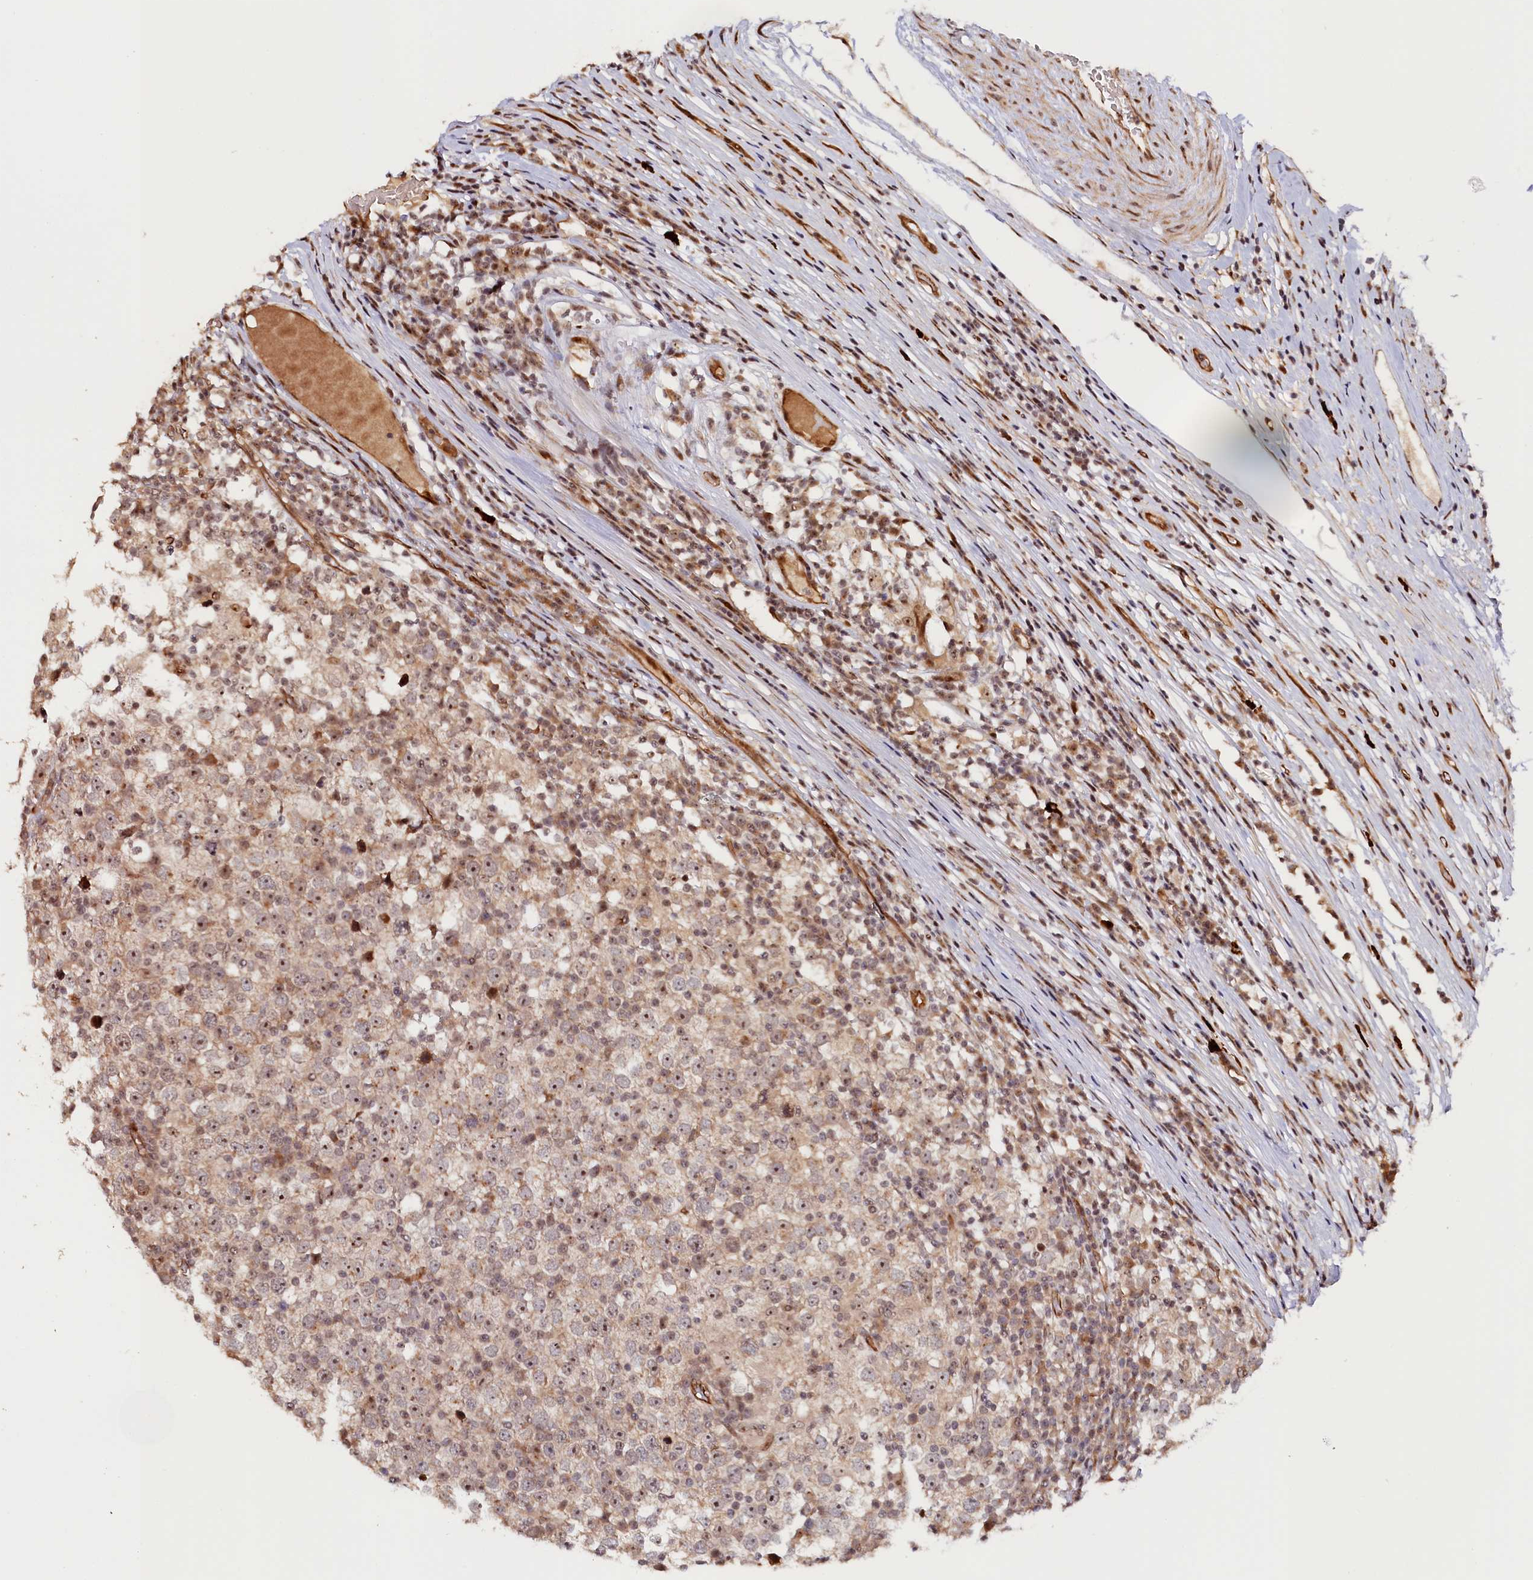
{"staining": {"intensity": "weak", "quantity": "25%-75%", "location": "cytoplasmic/membranous,nuclear"}, "tissue": "testis cancer", "cell_type": "Tumor cells", "image_type": "cancer", "snomed": [{"axis": "morphology", "description": "Seminoma, NOS"}, {"axis": "topography", "description": "Testis"}], "caption": "Weak cytoplasmic/membranous and nuclear positivity for a protein is appreciated in approximately 25%-75% of tumor cells of testis cancer (seminoma) using immunohistochemistry (IHC).", "gene": "ANKRD24", "patient": {"sex": "male", "age": 65}}